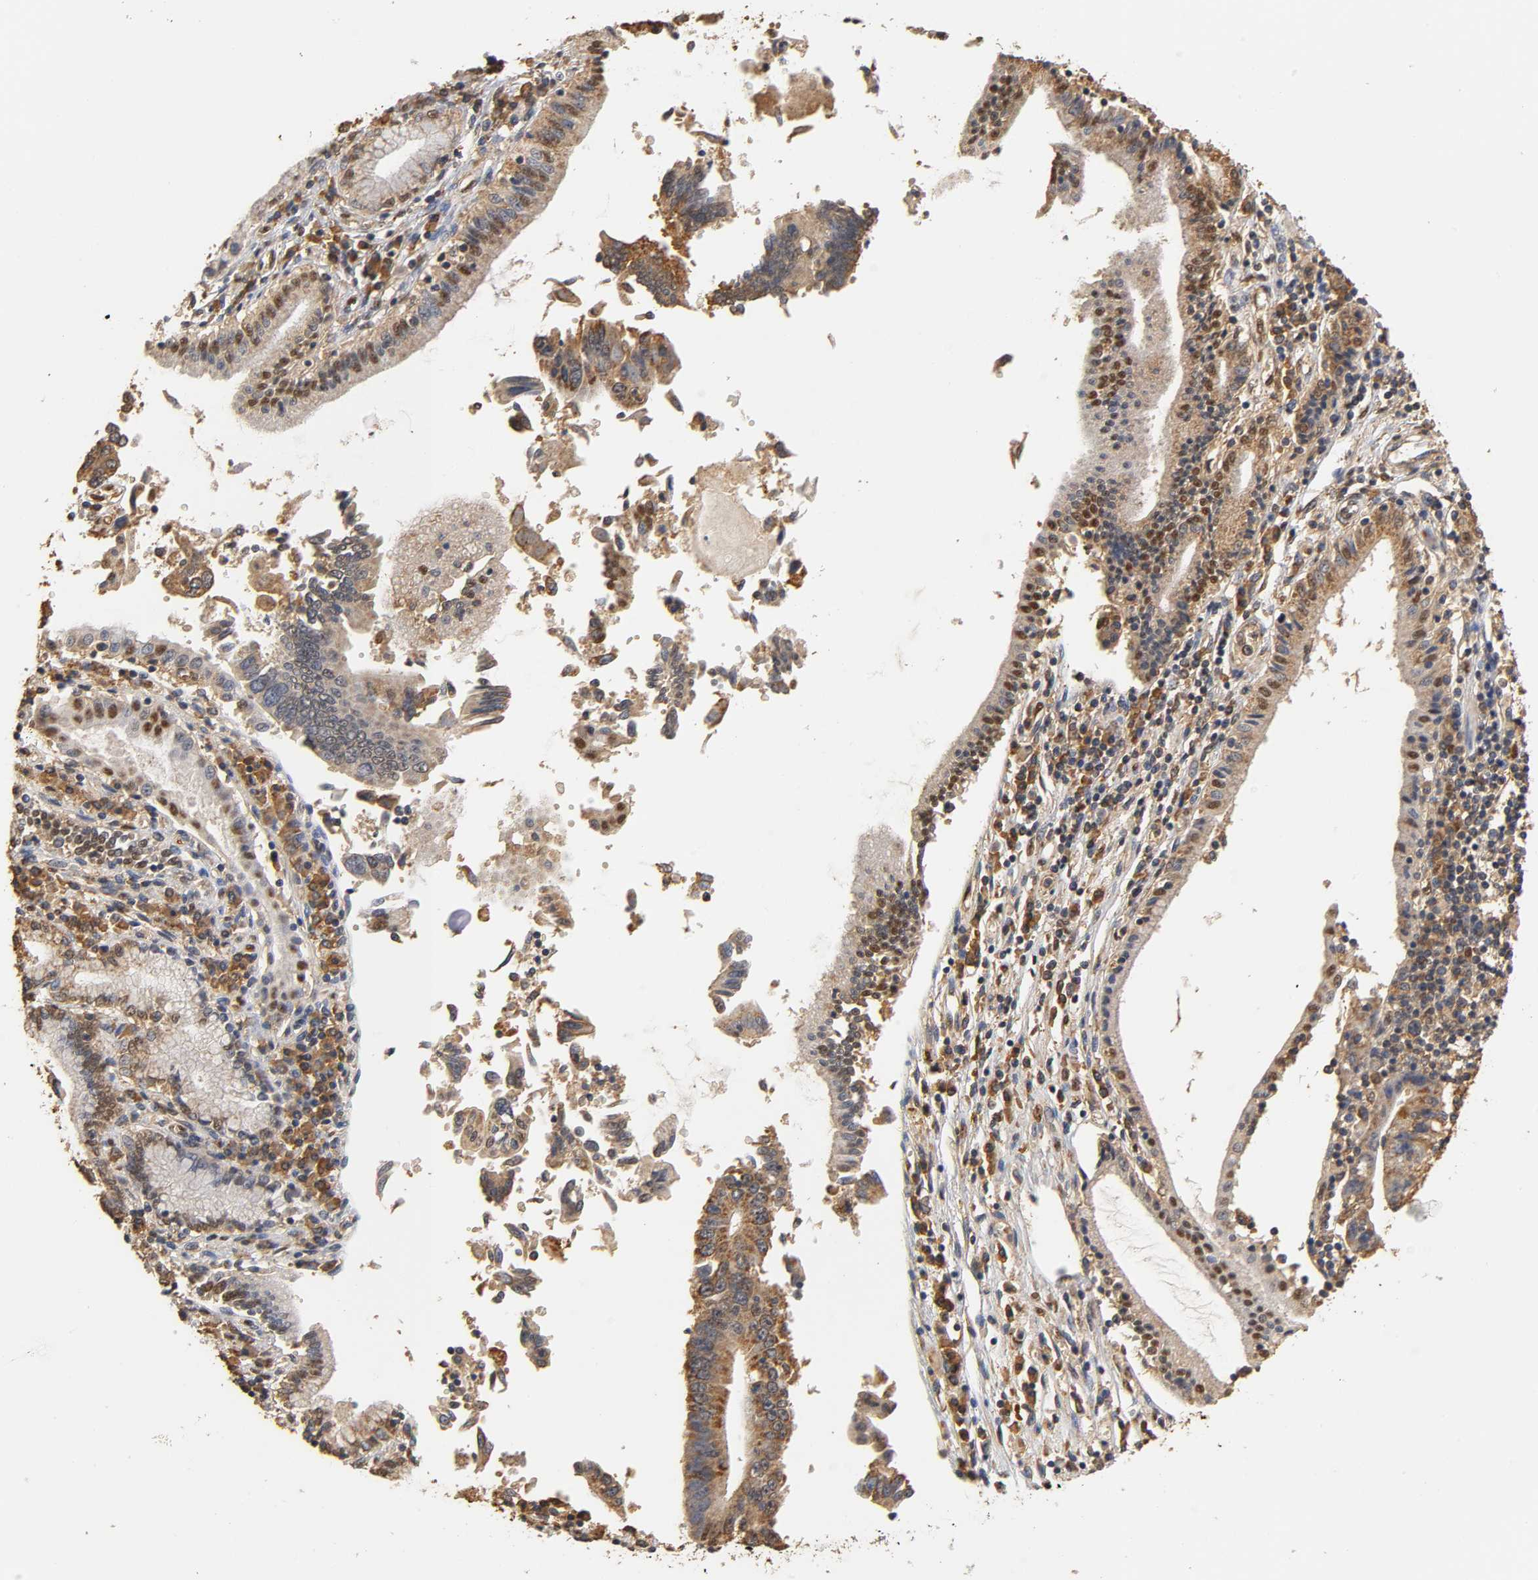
{"staining": {"intensity": "moderate", "quantity": "25%-75%", "location": "cytoplasmic/membranous"}, "tissue": "pancreatic cancer", "cell_type": "Tumor cells", "image_type": "cancer", "snomed": [{"axis": "morphology", "description": "Adenocarcinoma, NOS"}, {"axis": "topography", "description": "Pancreas"}], "caption": "Immunohistochemical staining of human pancreatic cancer (adenocarcinoma) displays medium levels of moderate cytoplasmic/membranous positivity in about 25%-75% of tumor cells. The staining was performed using DAB, with brown indicating positive protein expression. Nuclei are stained blue with hematoxylin.", "gene": "PKN1", "patient": {"sex": "female", "age": 48}}